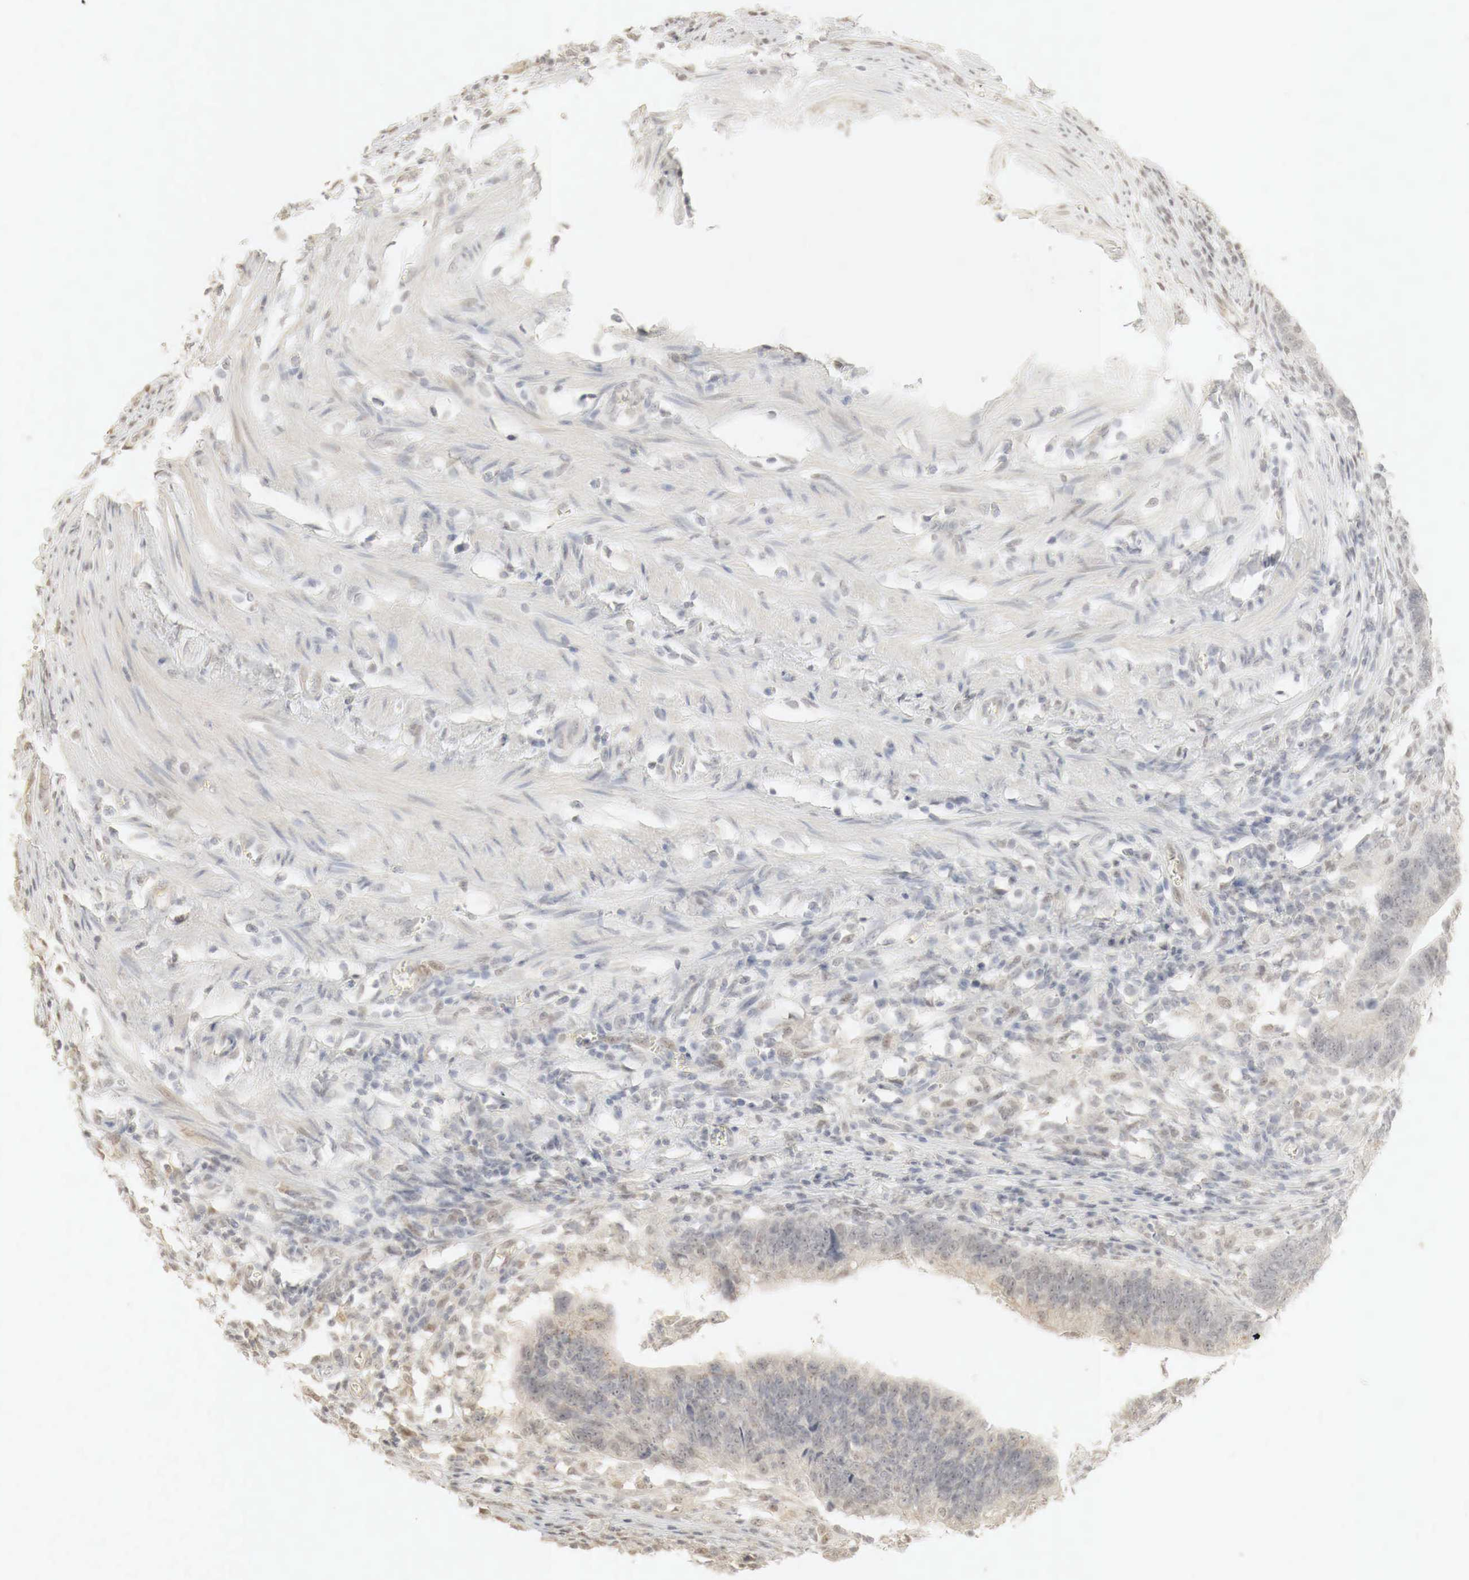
{"staining": {"intensity": "weak", "quantity": "25%-75%", "location": "nuclear"}, "tissue": "colorectal cancer", "cell_type": "Tumor cells", "image_type": "cancer", "snomed": [{"axis": "morphology", "description": "Adenocarcinoma, NOS"}, {"axis": "topography", "description": "Colon"}], "caption": "Immunohistochemistry (IHC) micrograph of neoplastic tissue: colorectal cancer stained using IHC demonstrates low levels of weak protein expression localized specifically in the nuclear of tumor cells, appearing as a nuclear brown color.", "gene": "ERBB4", "patient": {"sex": "female", "age": 78}}